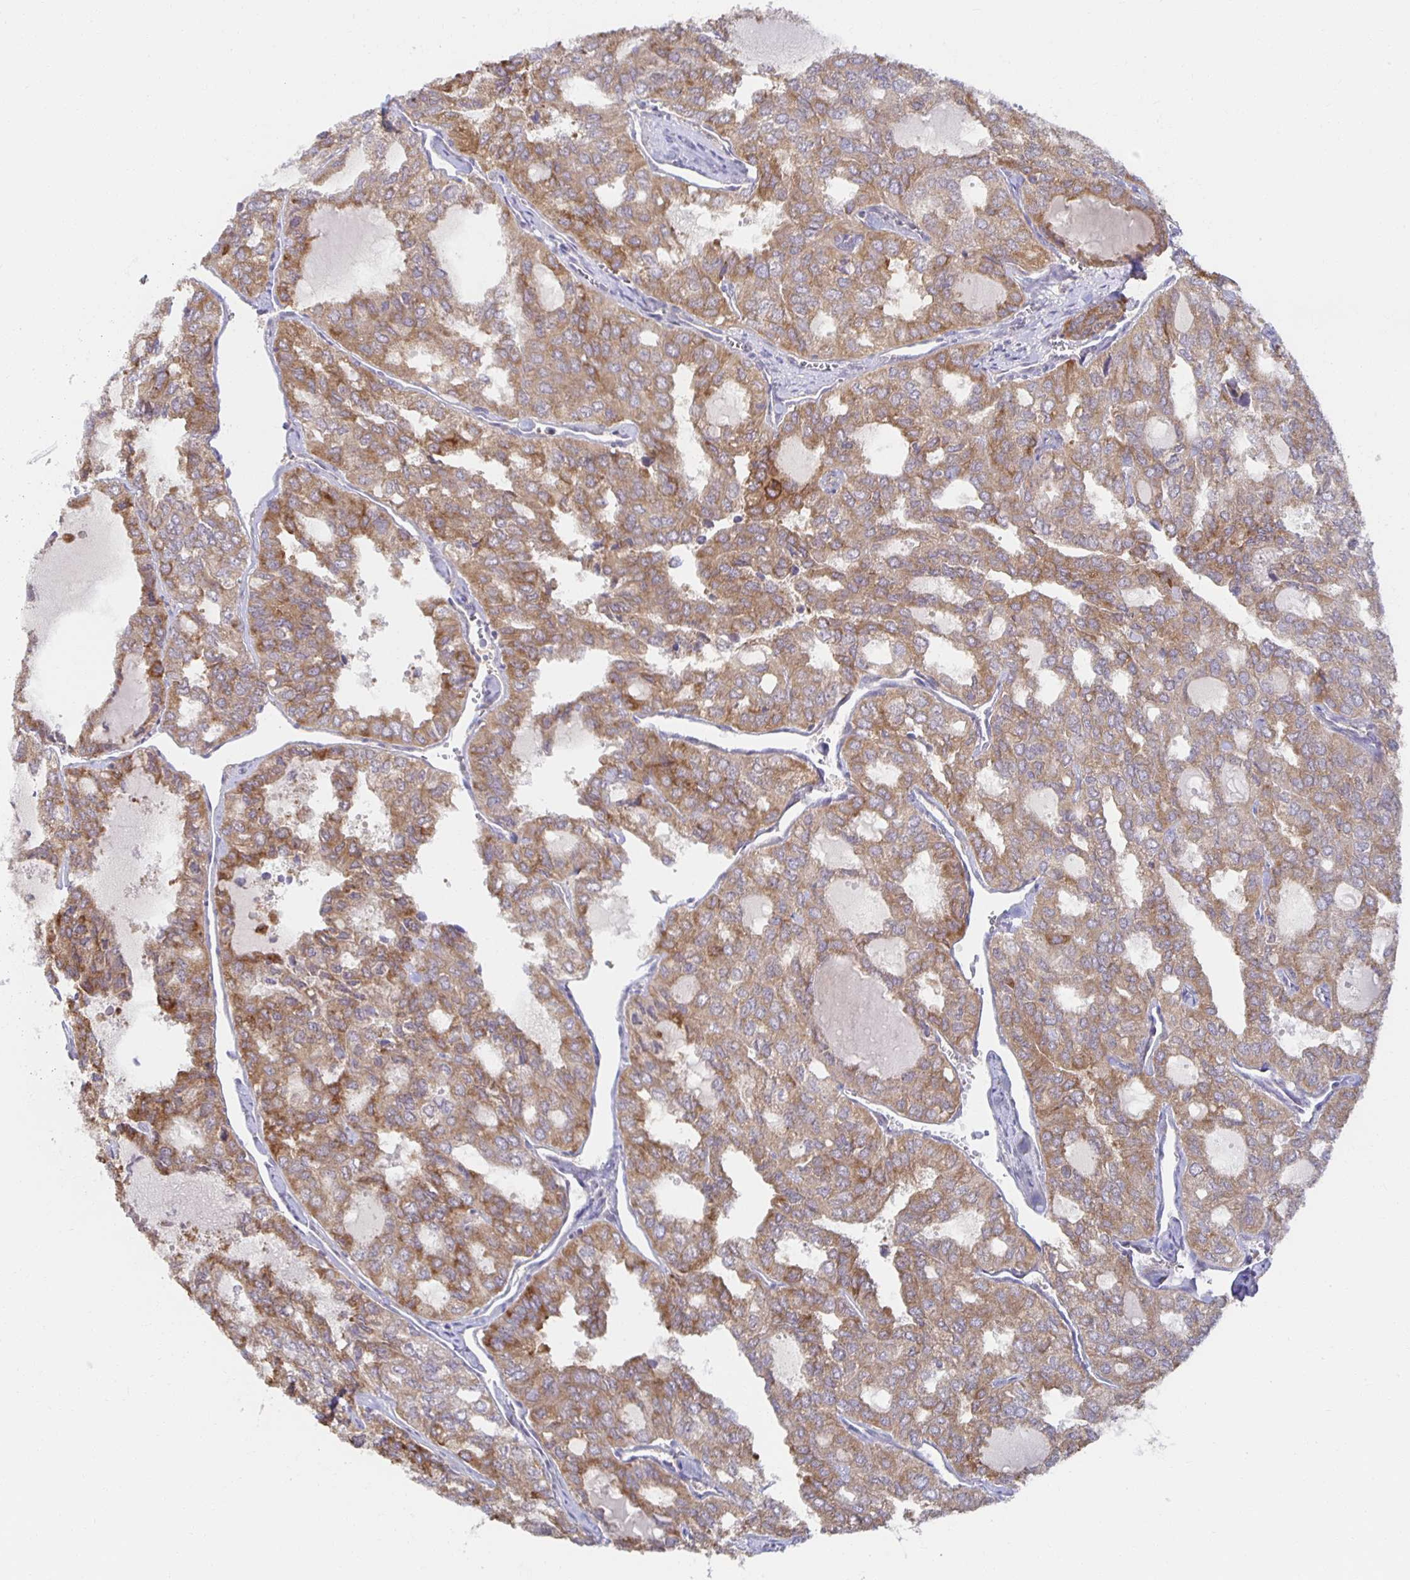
{"staining": {"intensity": "weak", "quantity": ">75%", "location": "cytoplasmic/membranous"}, "tissue": "thyroid cancer", "cell_type": "Tumor cells", "image_type": "cancer", "snomed": [{"axis": "morphology", "description": "Follicular adenoma carcinoma, NOS"}, {"axis": "topography", "description": "Thyroid gland"}], "caption": "Thyroid cancer (follicular adenoma carcinoma) stained with a protein marker displays weak staining in tumor cells.", "gene": "BAD", "patient": {"sex": "male", "age": 75}}